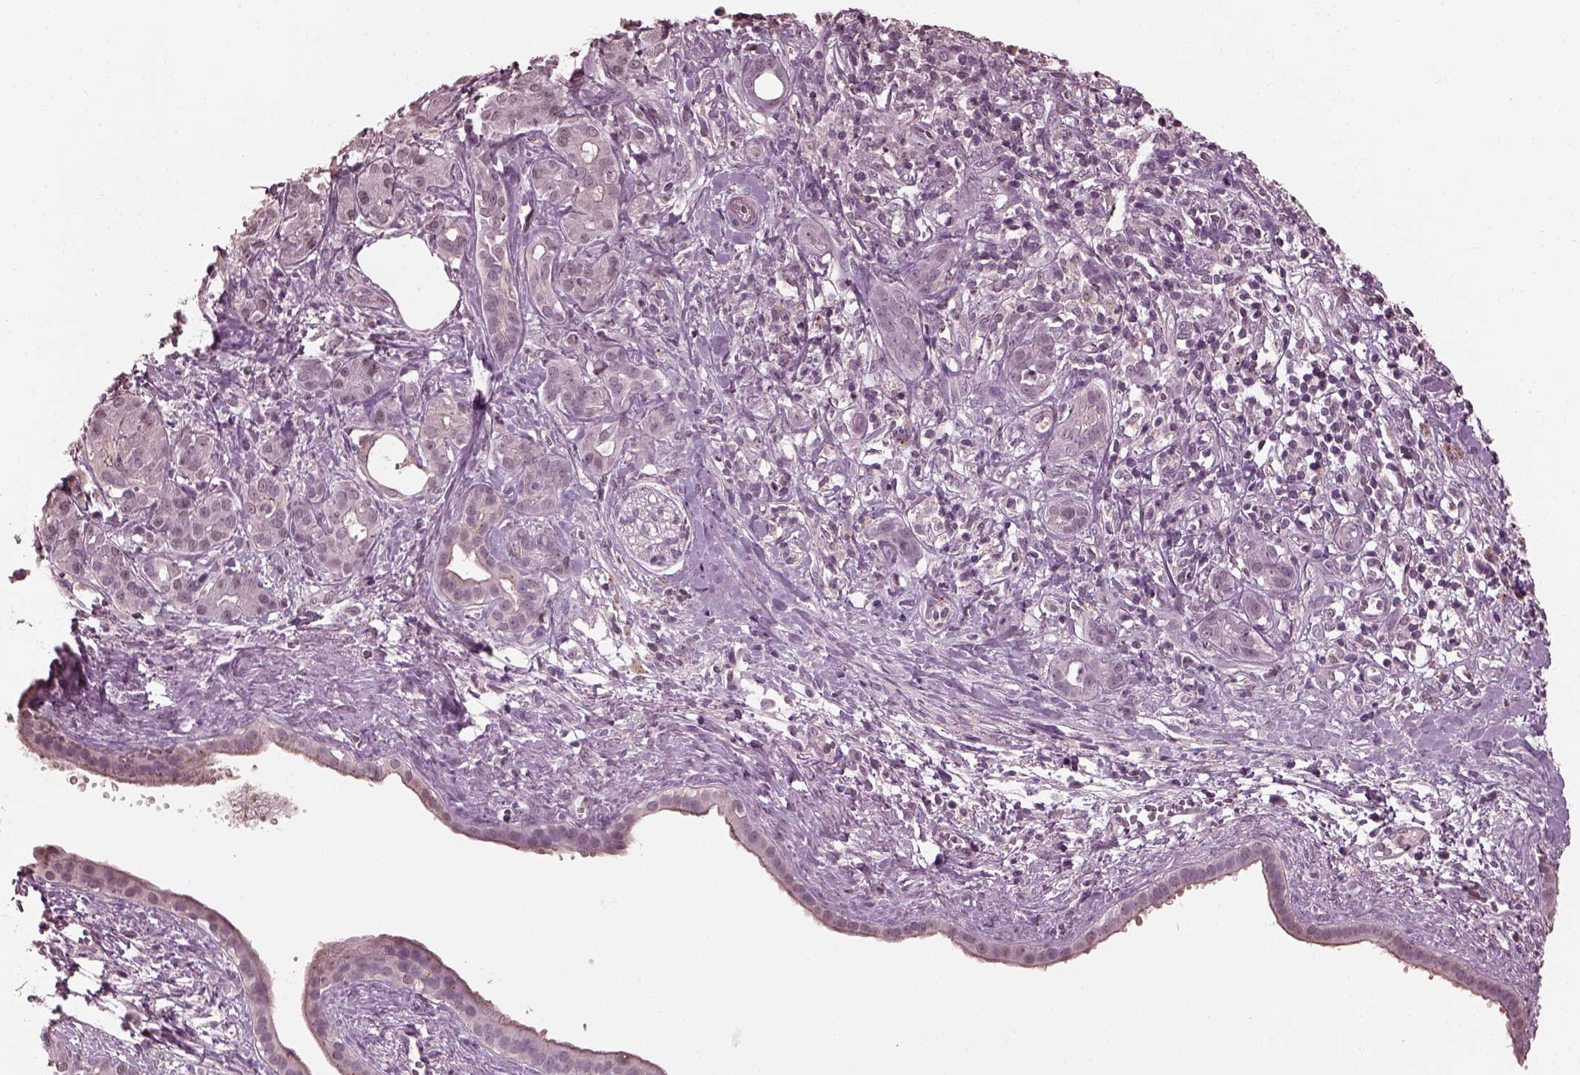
{"staining": {"intensity": "negative", "quantity": "none", "location": "none"}, "tissue": "pancreatic cancer", "cell_type": "Tumor cells", "image_type": "cancer", "snomed": [{"axis": "morphology", "description": "Adenocarcinoma, NOS"}, {"axis": "topography", "description": "Pancreas"}], "caption": "Immunohistochemistry micrograph of human pancreatic adenocarcinoma stained for a protein (brown), which exhibits no expression in tumor cells.", "gene": "TSKS", "patient": {"sex": "male", "age": 61}}